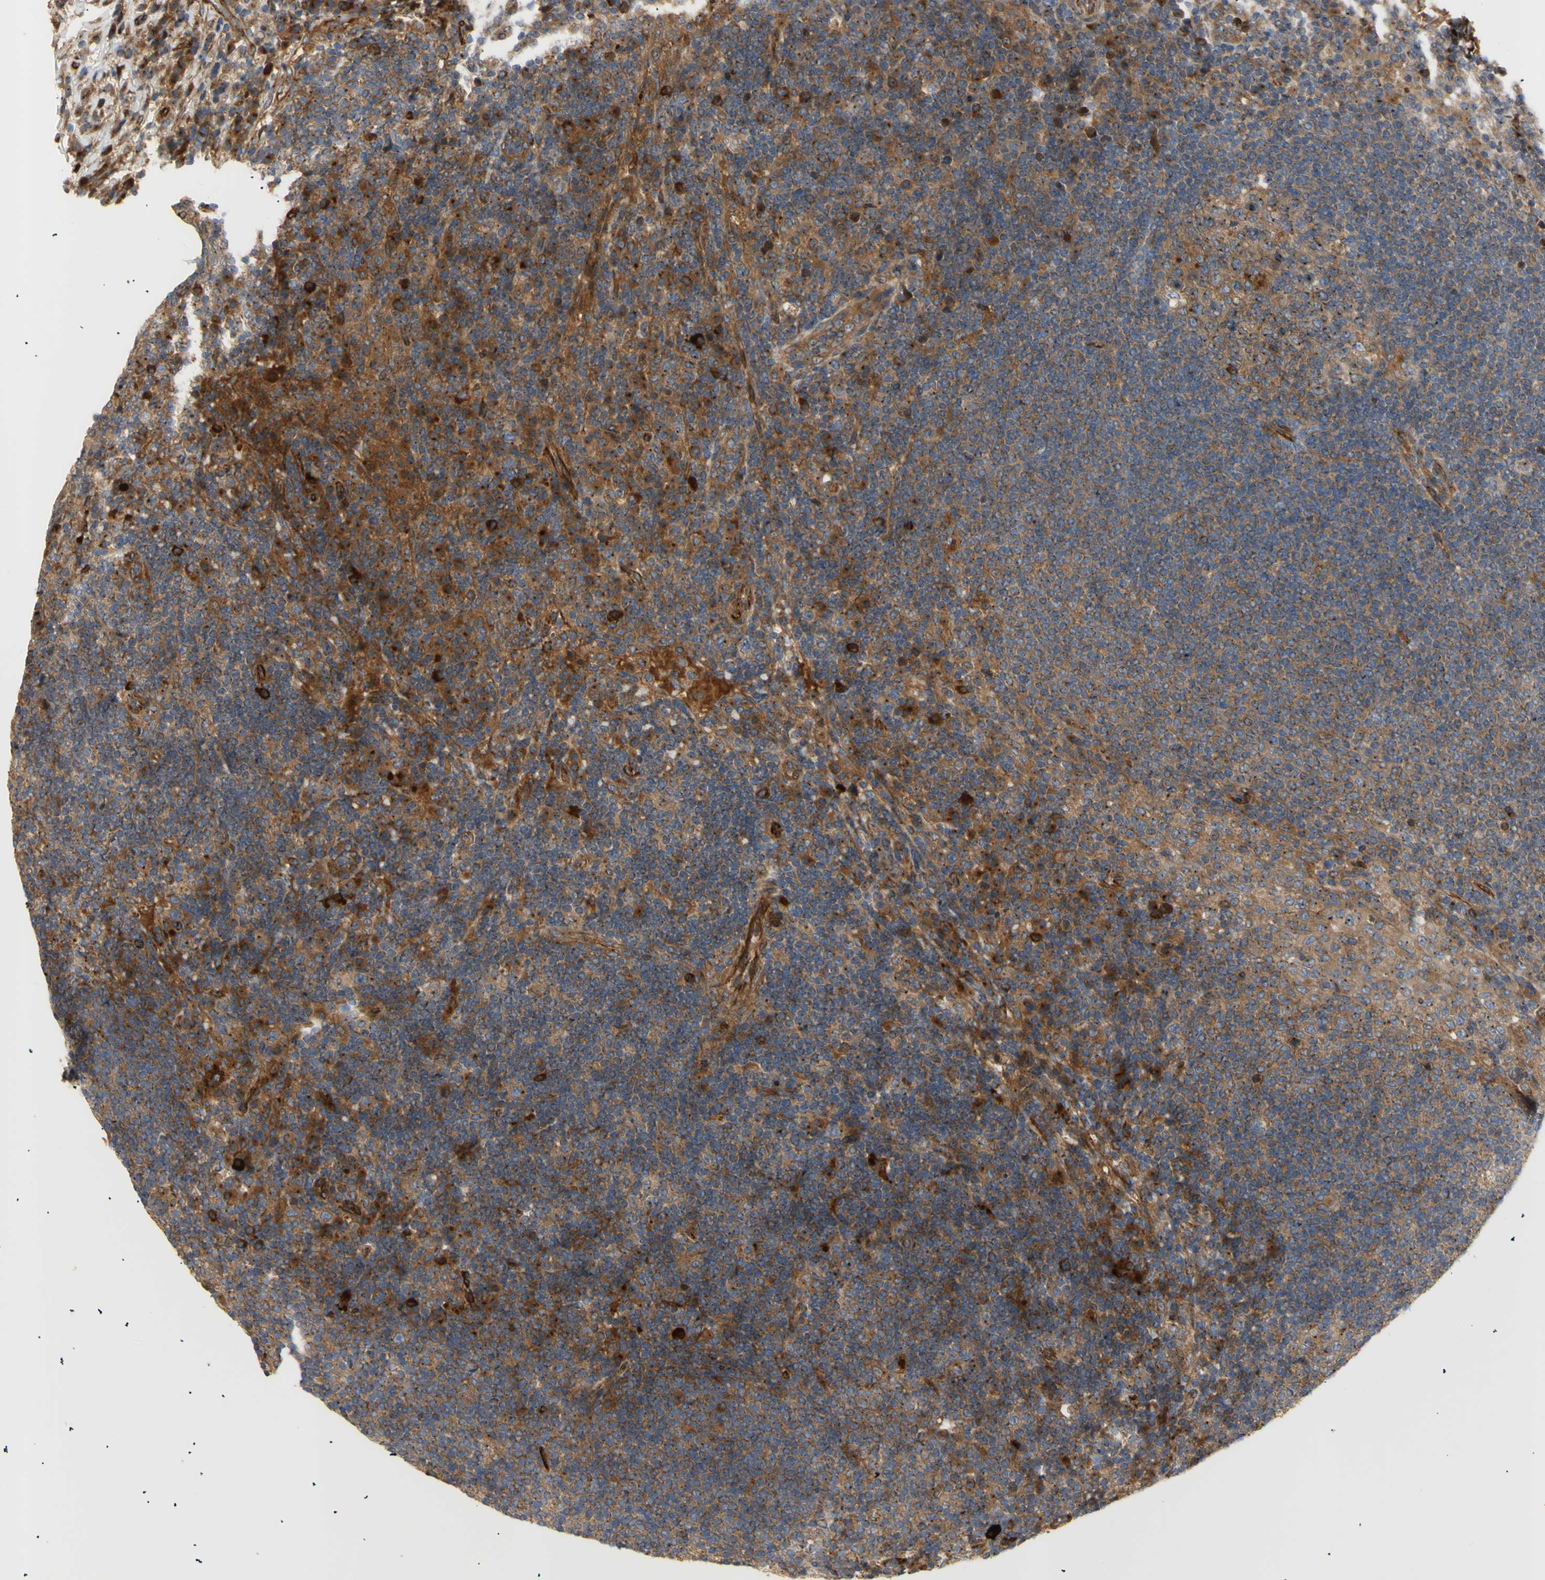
{"staining": {"intensity": "moderate", "quantity": ">75%", "location": "cytoplasmic/membranous"}, "tissue": "lymph node", "cell_type": "Germinal center cells", "image_type": "normal", "snomed": [{"axis": "morphology", "description": "Normal tissue, NOS"}, {"axis": "topography", "description": "Lymph node"}], "caption": "An image of human lymph node stained for a protein displays moderate cytoplasmic/membranous brown staining in germinal center cells.", "gene": "TUBG2", "patient": {"sex": "female", "age": 53}}